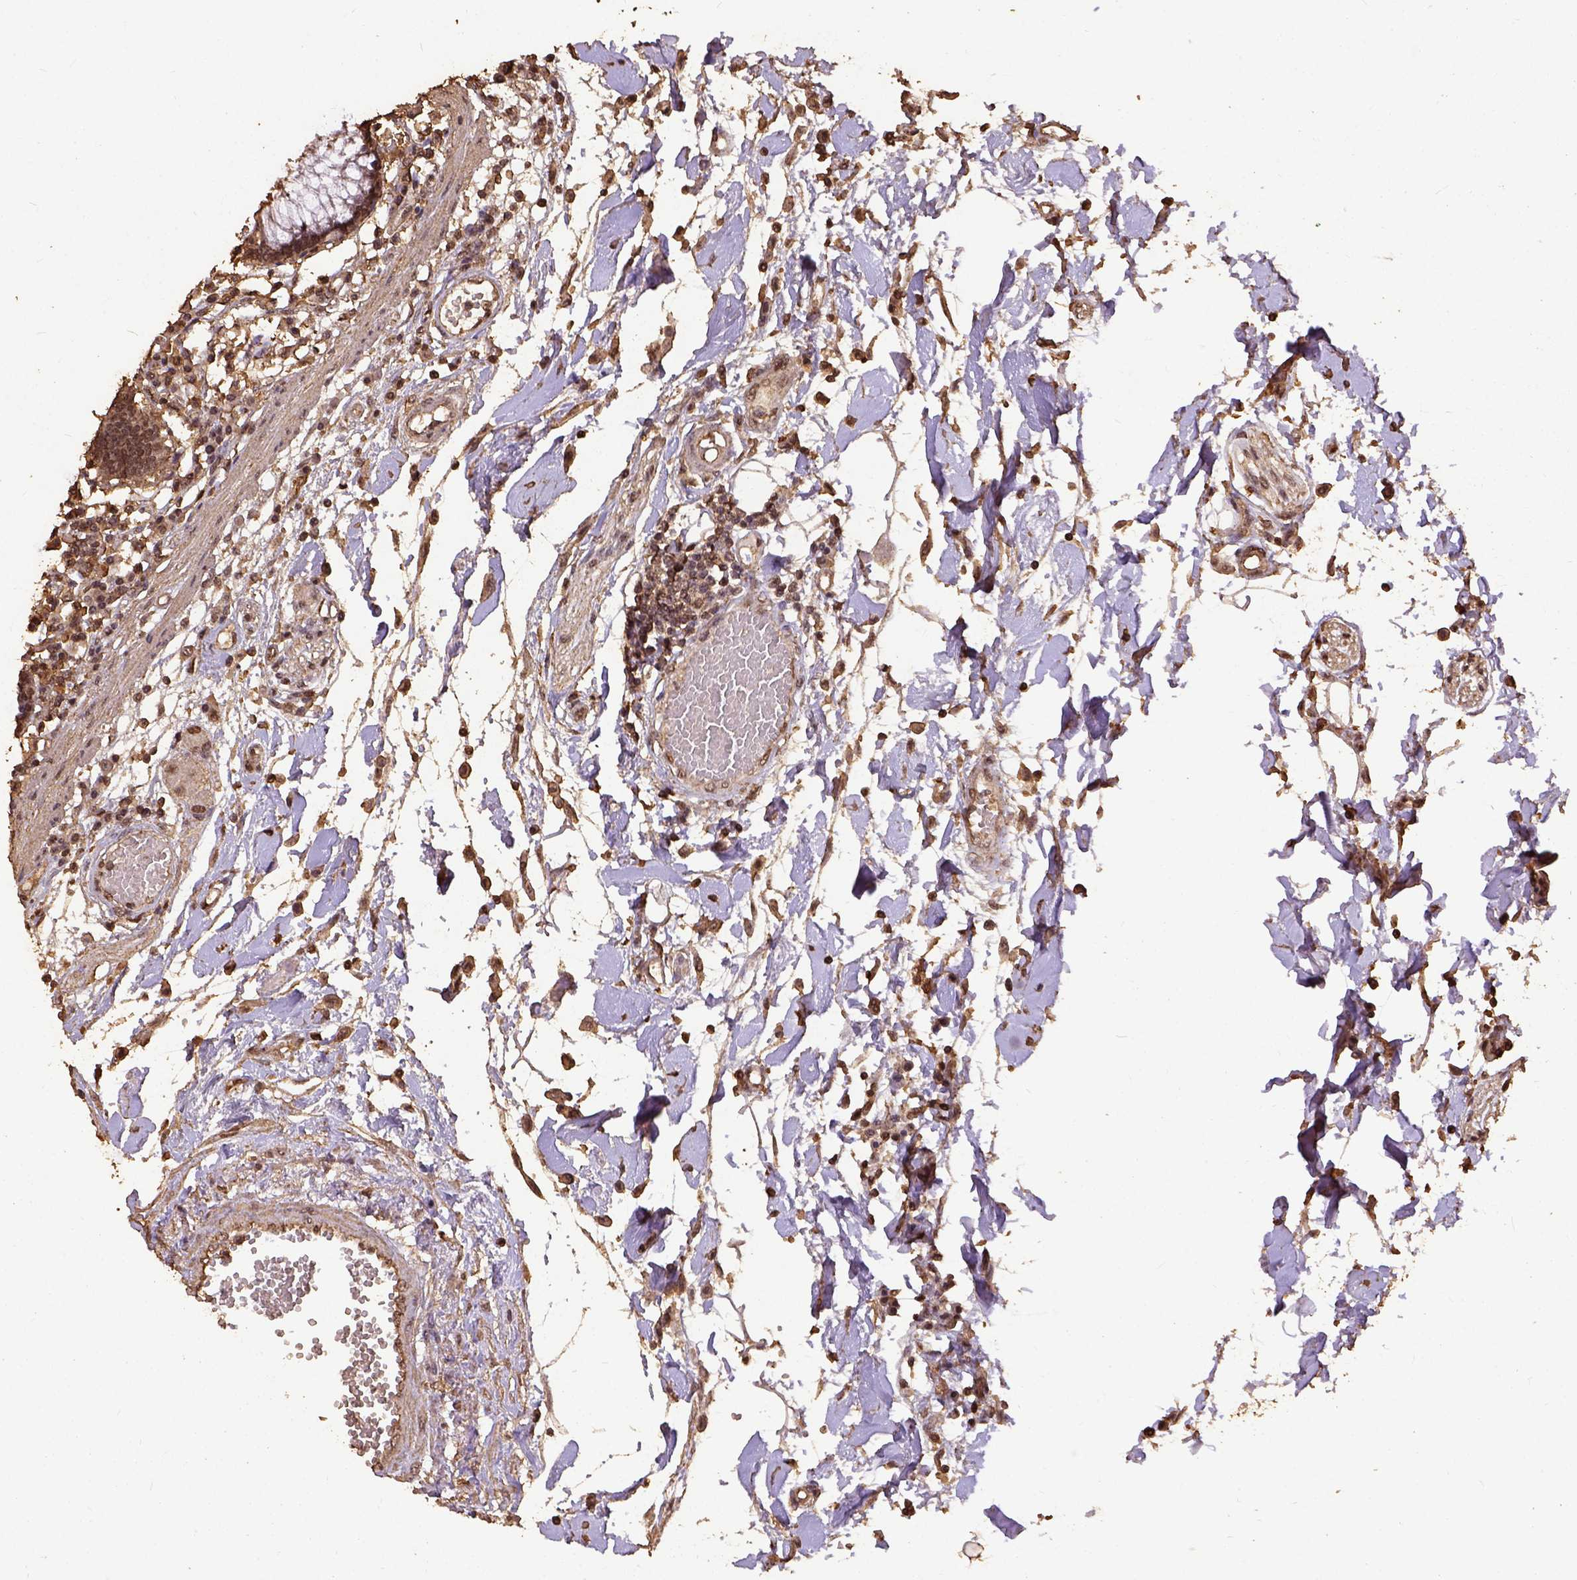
{"staining": {"intensity": "moderate", "quantity": ">75%", "location": "nuclear"}, "tissue": "colon", "cell_type": "Endothelial cells", "image_type": "normal", "snomed": [{"axis": "morphology", "description": "Normal tissue, NOS"}, {"axis": "morphology", "description": "Adenocarcinoma, NOS"}, {"axis": "topography", "description": "Colon"}], "caption": "Immunohistochemistry (IHC) (DAB) staining of normal colon displays moderate nuclear protein positivity in approximately >75% of endothelial cells. (Stains: DAB in brown, nuclei in blue, Microscopy: brightfield microscopy at high magnification).", "gene": "NACC1", "patient": {"sex": "male", "age": 83}}